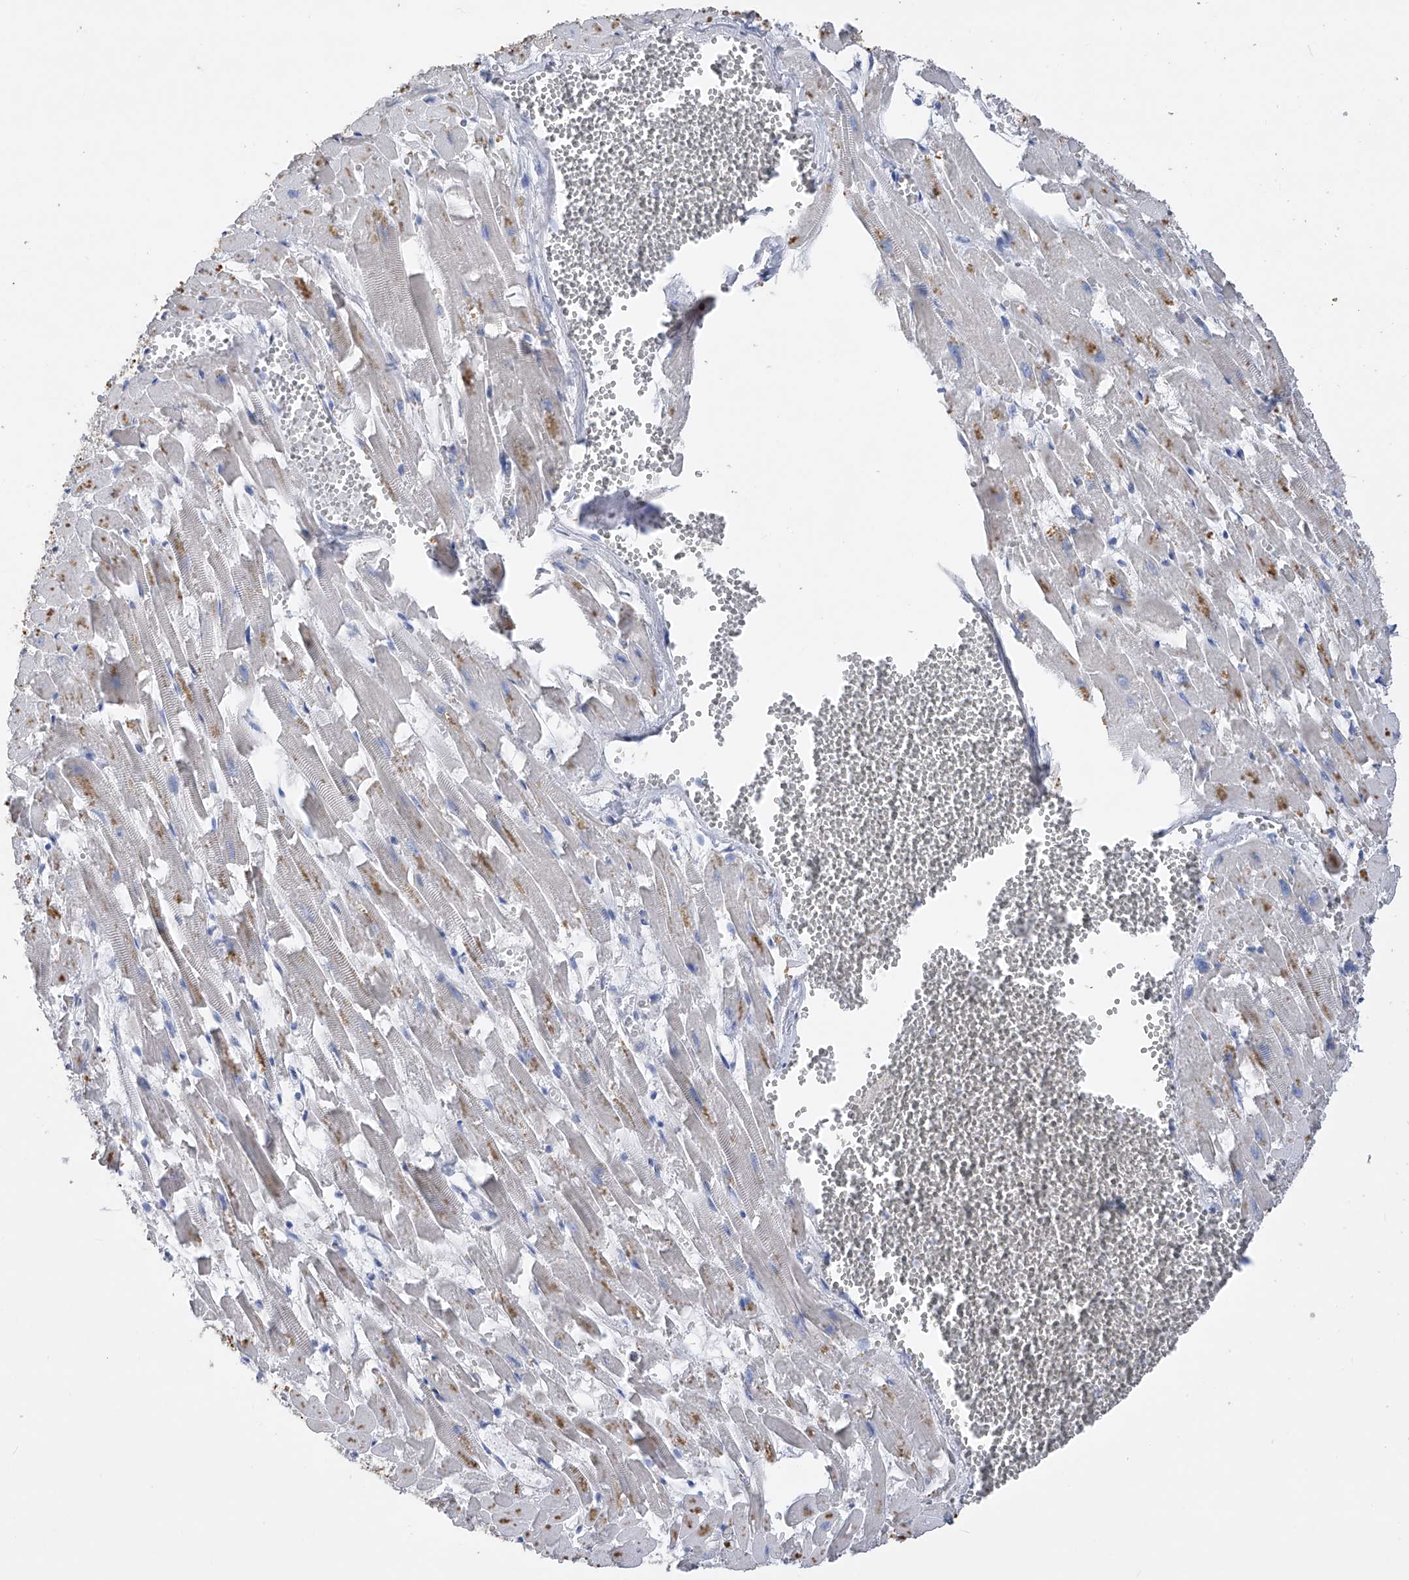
{"staining": {"intensity": "moderate", "quantity": "<25%", "location": "cytoplasmic/membranous"}, "tissue": "heart muscle", "cell_type": "Cardiomyocytes", "image_type": "normal", "snomed": [{"axis": "morphology", "description": "Normal tissue, NOS"}, {"axis": "topography", "description": "Heart"}], "caption": "Approximately <25% of cardiomyocytes in benign heart muscle display moderate cytoplasmic/membranous protein positivity as visualized by brown immunohistochemical staining.", "gene": "ADRA1A", "patient": {"sex": "female", "age": 64}}